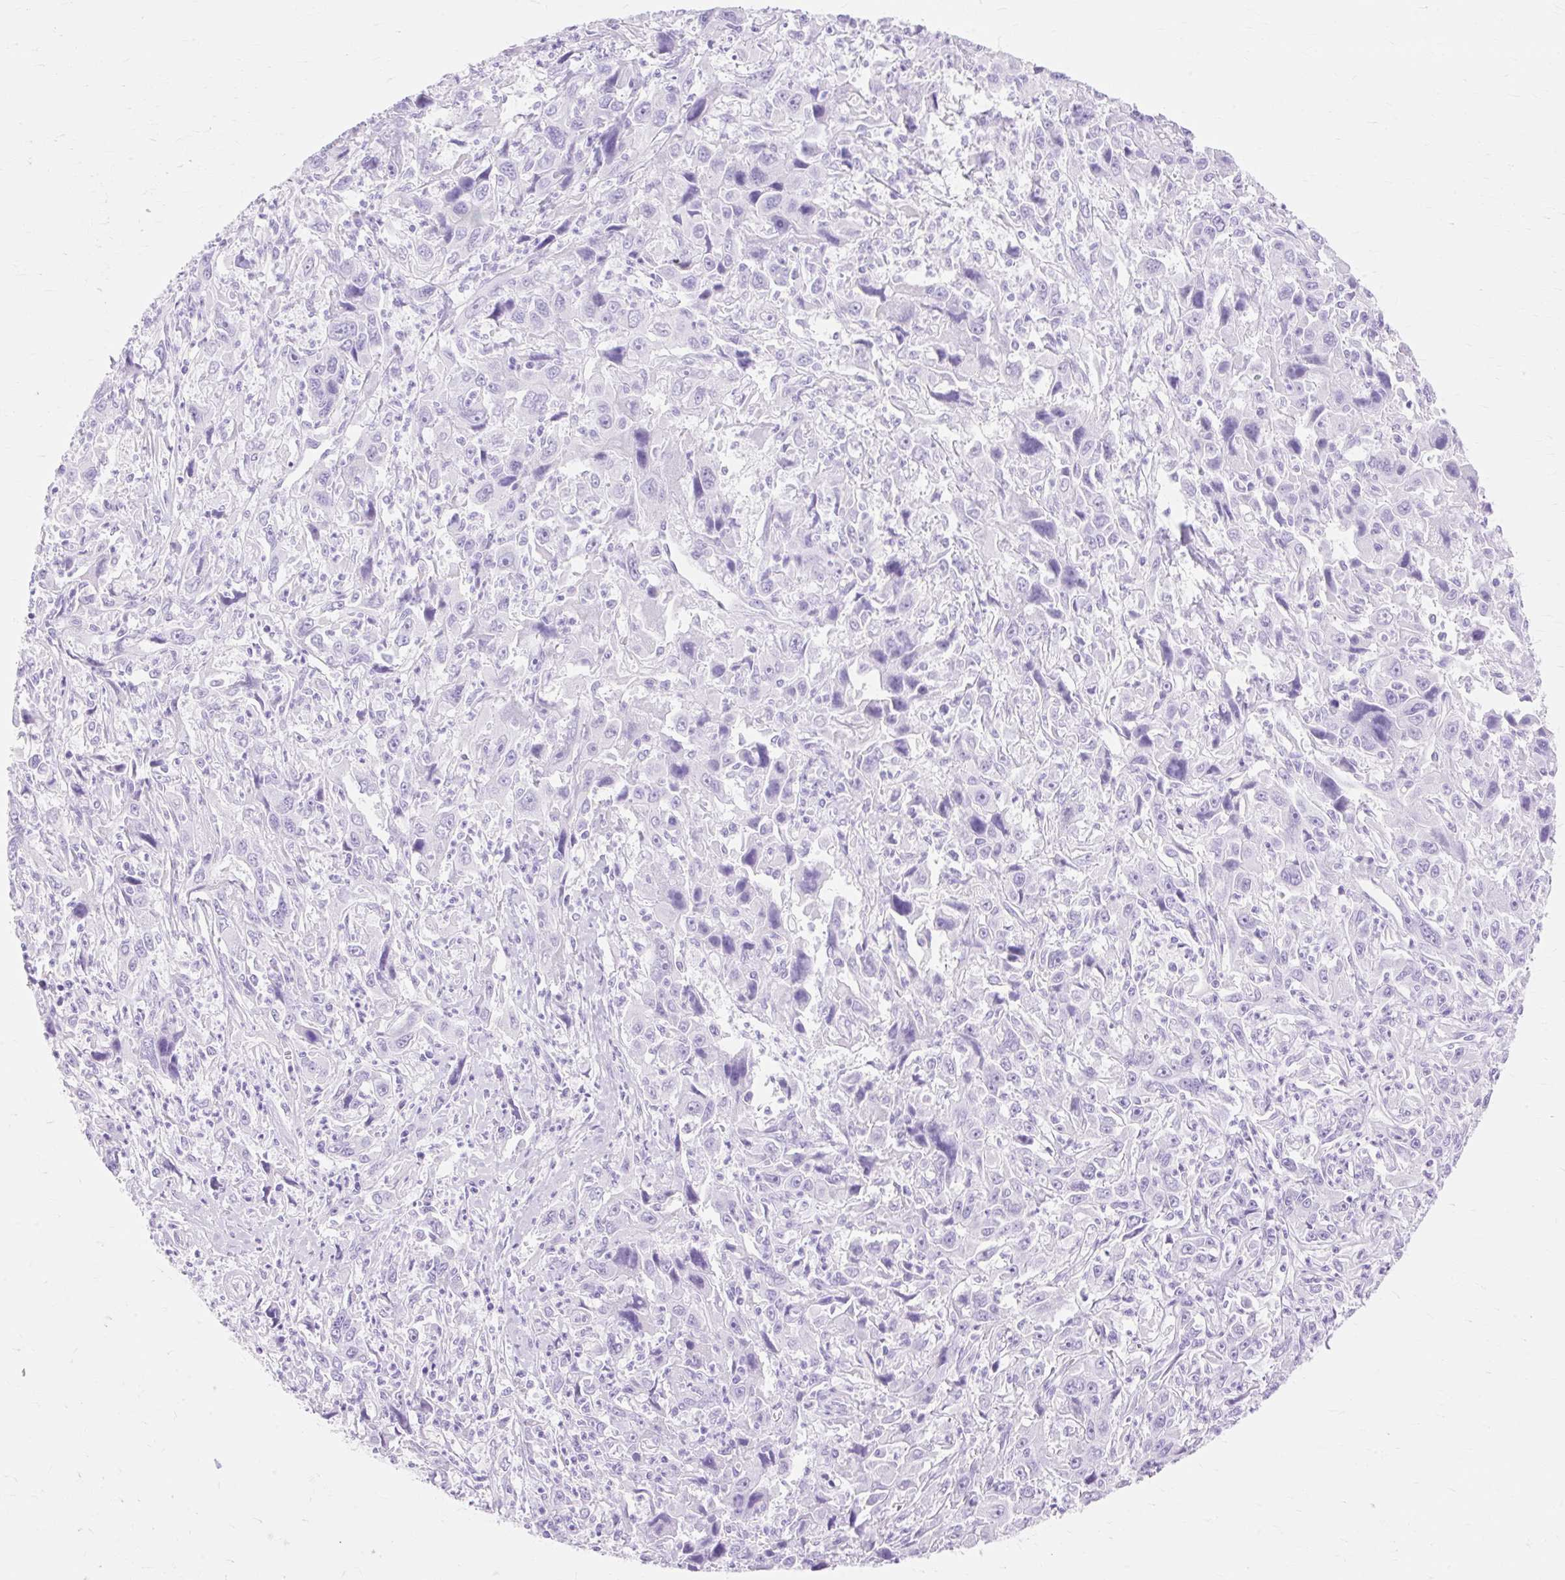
{"staining": {"intensity": "negative", "quantity": "none", "location": "none"}, "tissue": "liver cancer", "cell_type": "Tumor cells", "image_type": "cancer", "snomed": [{"axis": "morphology", "description": "Carcinoma, Hepatocellular, NOS"}, {"axis": "topography", "description": "Liver"}], "caption": "This photomicrograph is of liver cancer (hepatocellular carcinoma) stained with immunohistochemistry to label a protein in brown with the nuclei are counter-stained blue. There is no positivity in tumor cells.", "gene": "MBP", "patient": {"sex": "male", "age": 63}}